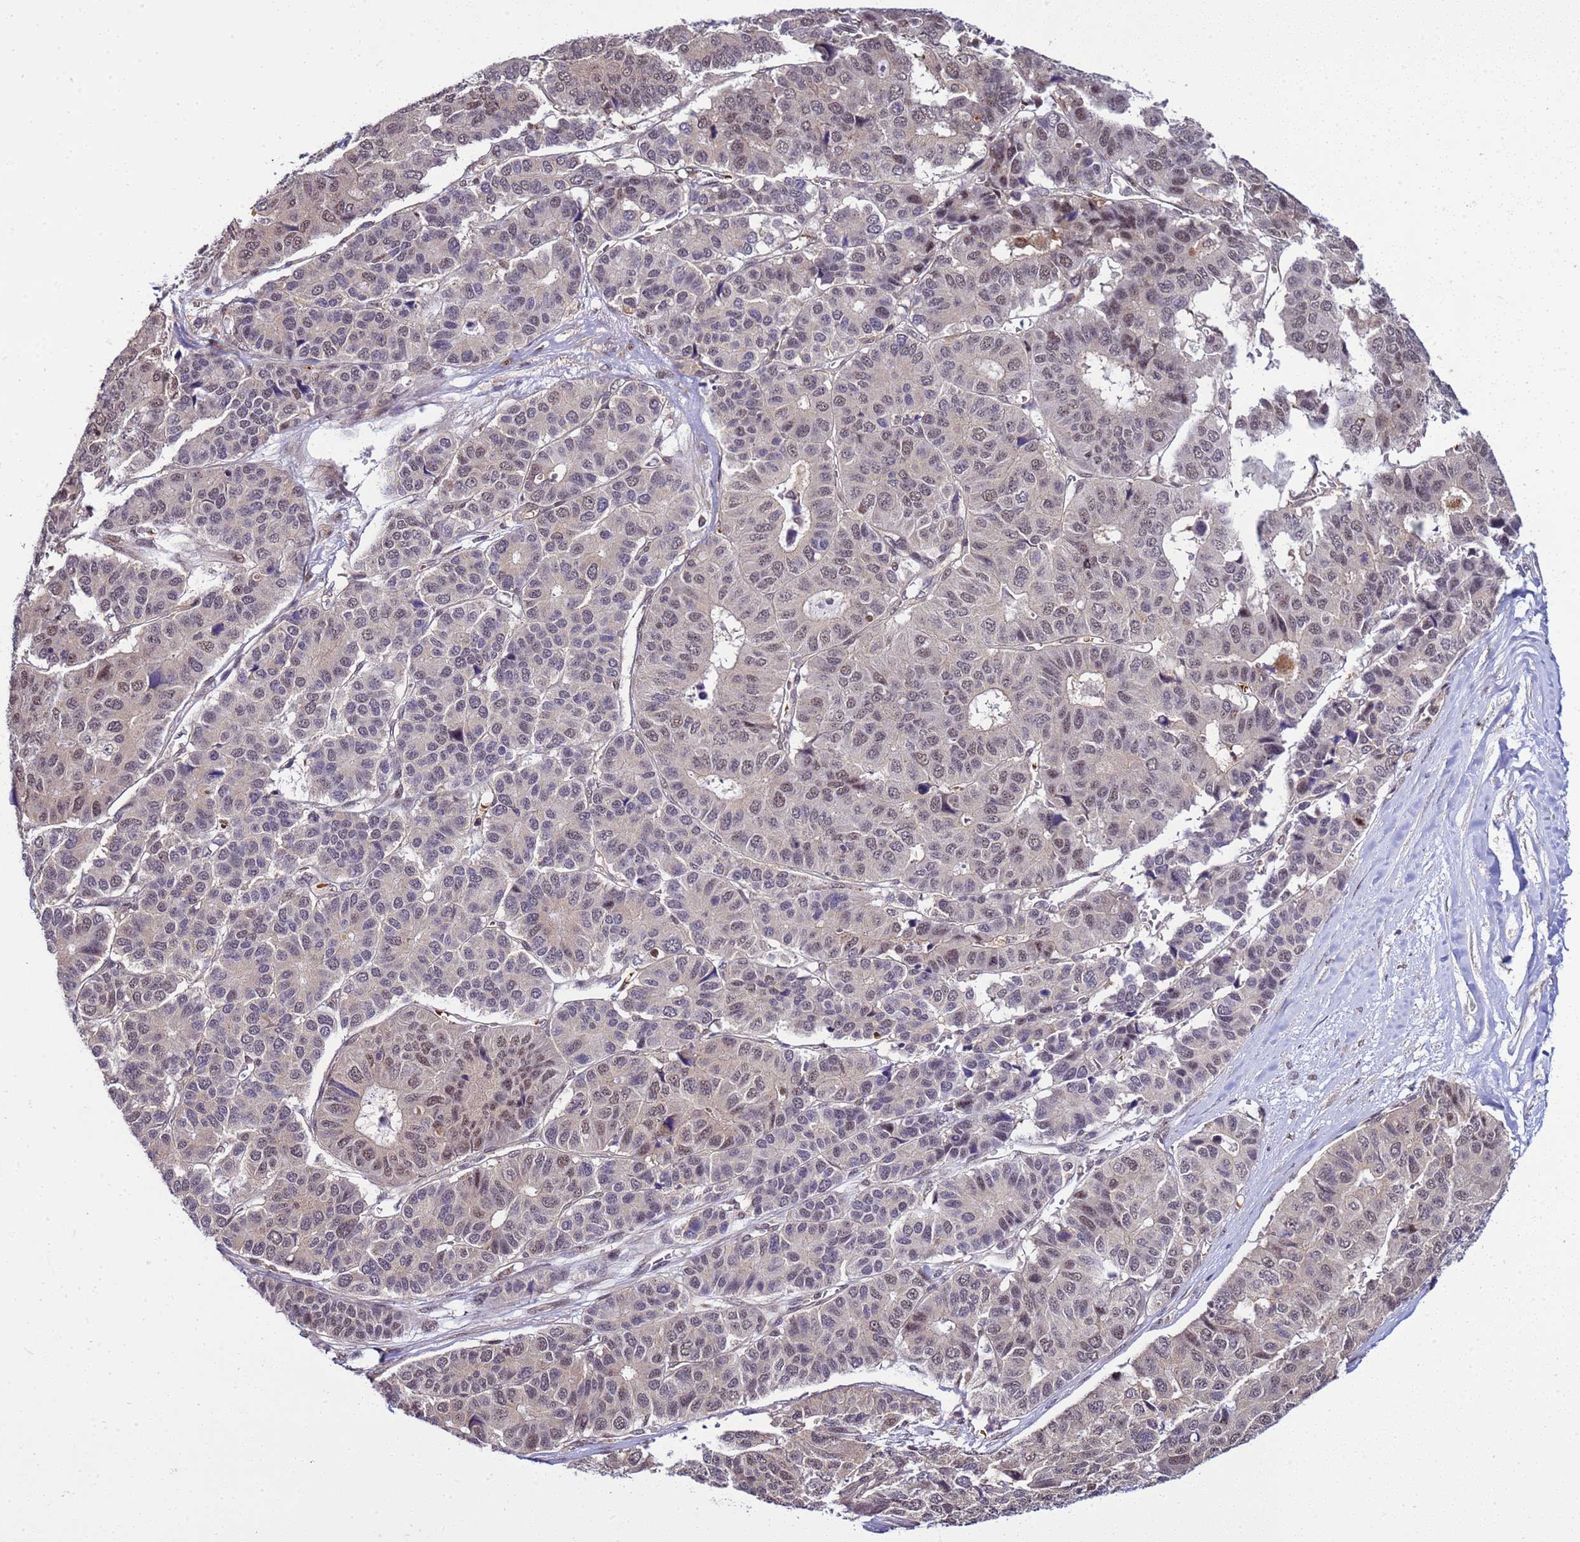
{"staining": {"intensity": "weak", "quantity": "25%-75%", "location": "nuclear"}, "tissue": "pancreatic cancer", "cell_type": "Tumor cells", "image_type": "cancer", "snomed": [{"axis": "morphology", "description": "Adenocarcinoma, NOS"}, {"axis": "topography", "description": "Pancreas"}], "caption": "A brown stain shows weak nuclear staining of a protein in human pancreatic adenocarcinoma tumor cells.", "gene": "GEN1", "patient": {"sex": "male", "age": 50}}